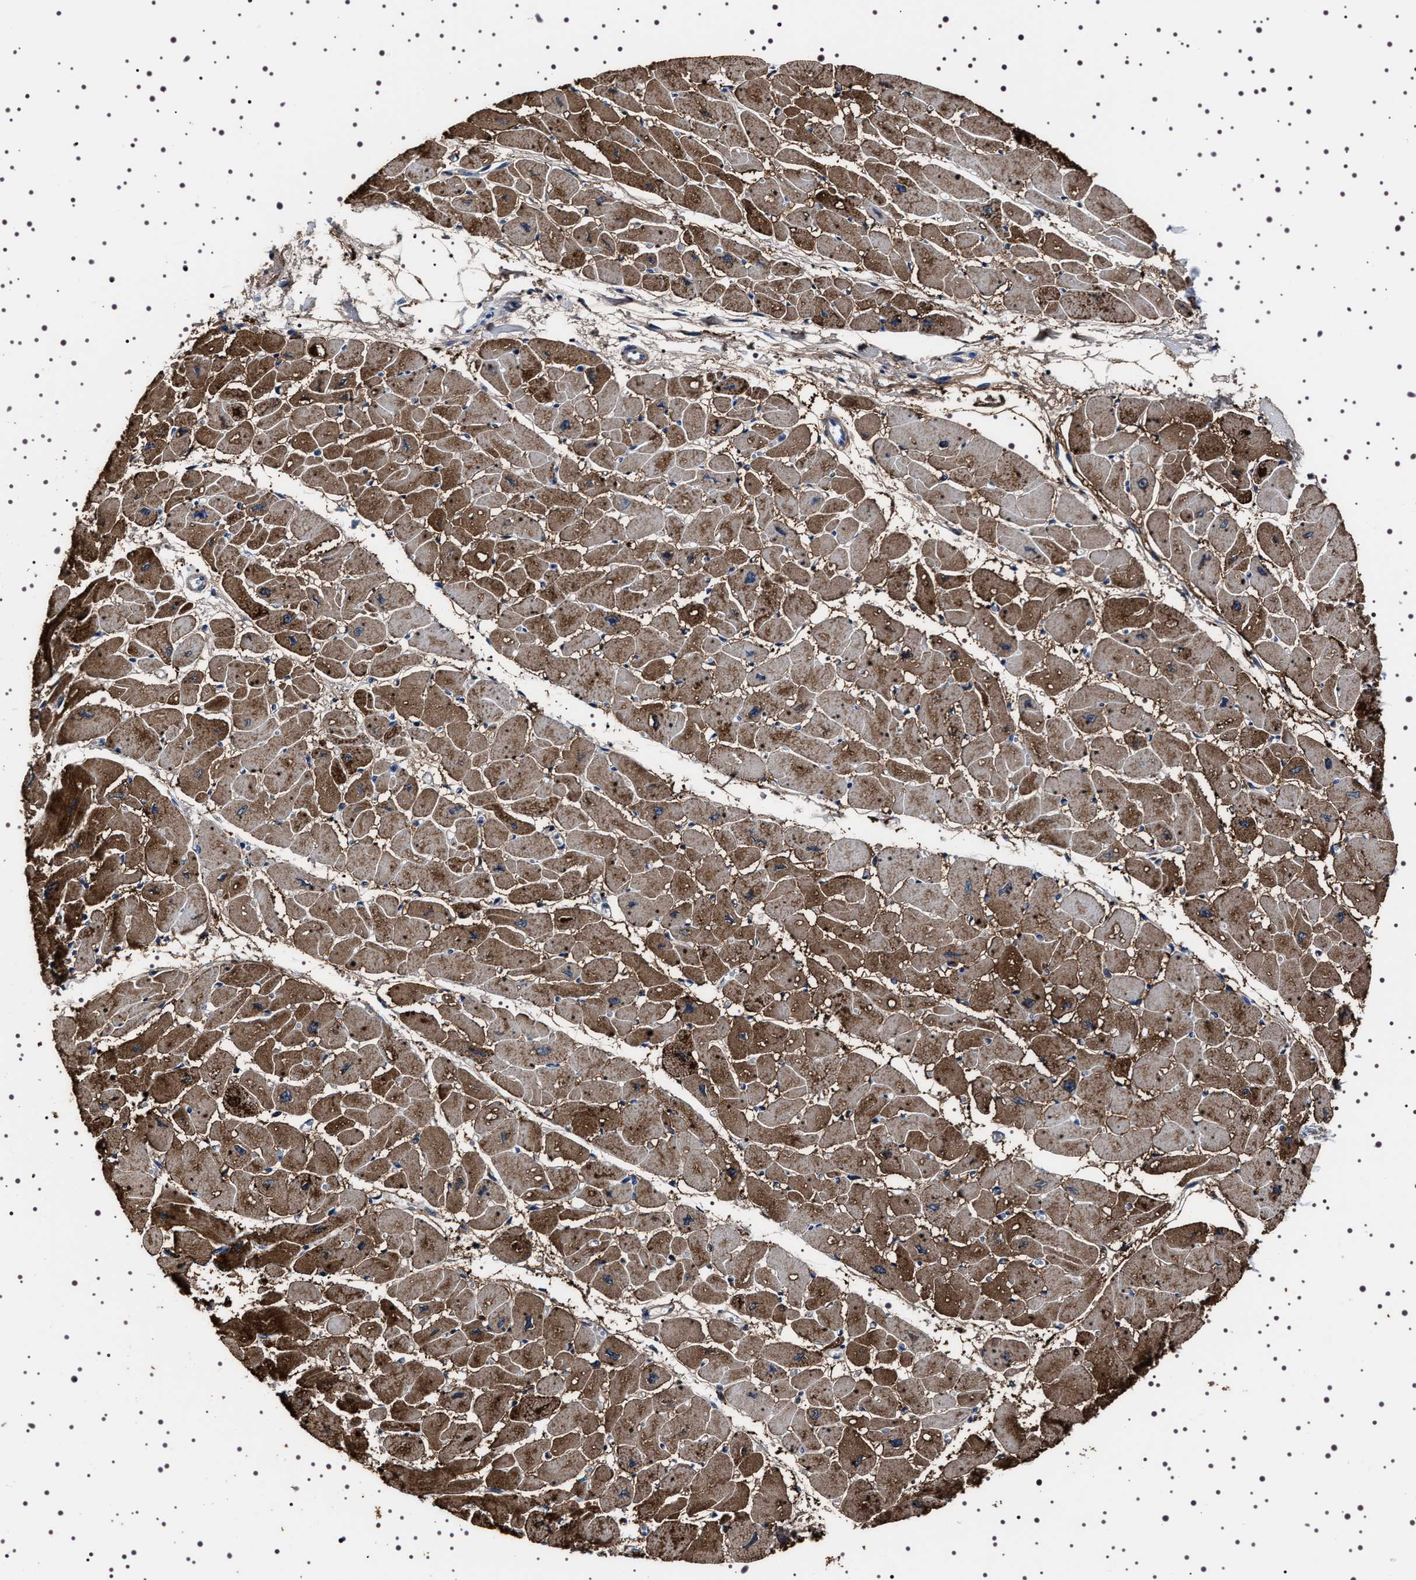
{"staining": {"intensity": "strong", "quantity": ">75%", "location": "cytoplasmic/membranous"}, "tissue": "heart muscle", "cell_type": "Cardiomyocytes", "image_type": "normal", "snomed": [{"axis": "morphology", "description": "Normal tissue, NOS"}, {"axis": "topography", "description": "Heart"}], "caption": "DAB (3,3'-diaminobenzidine) immunohistochemical staining of normal human heart muscle exhibits strong cytoplasmic/membranous protein positivity in about >75% of cardiomyocytes.", "gene": "WDR1", "patient": {"sex": "female", "age": 54}}